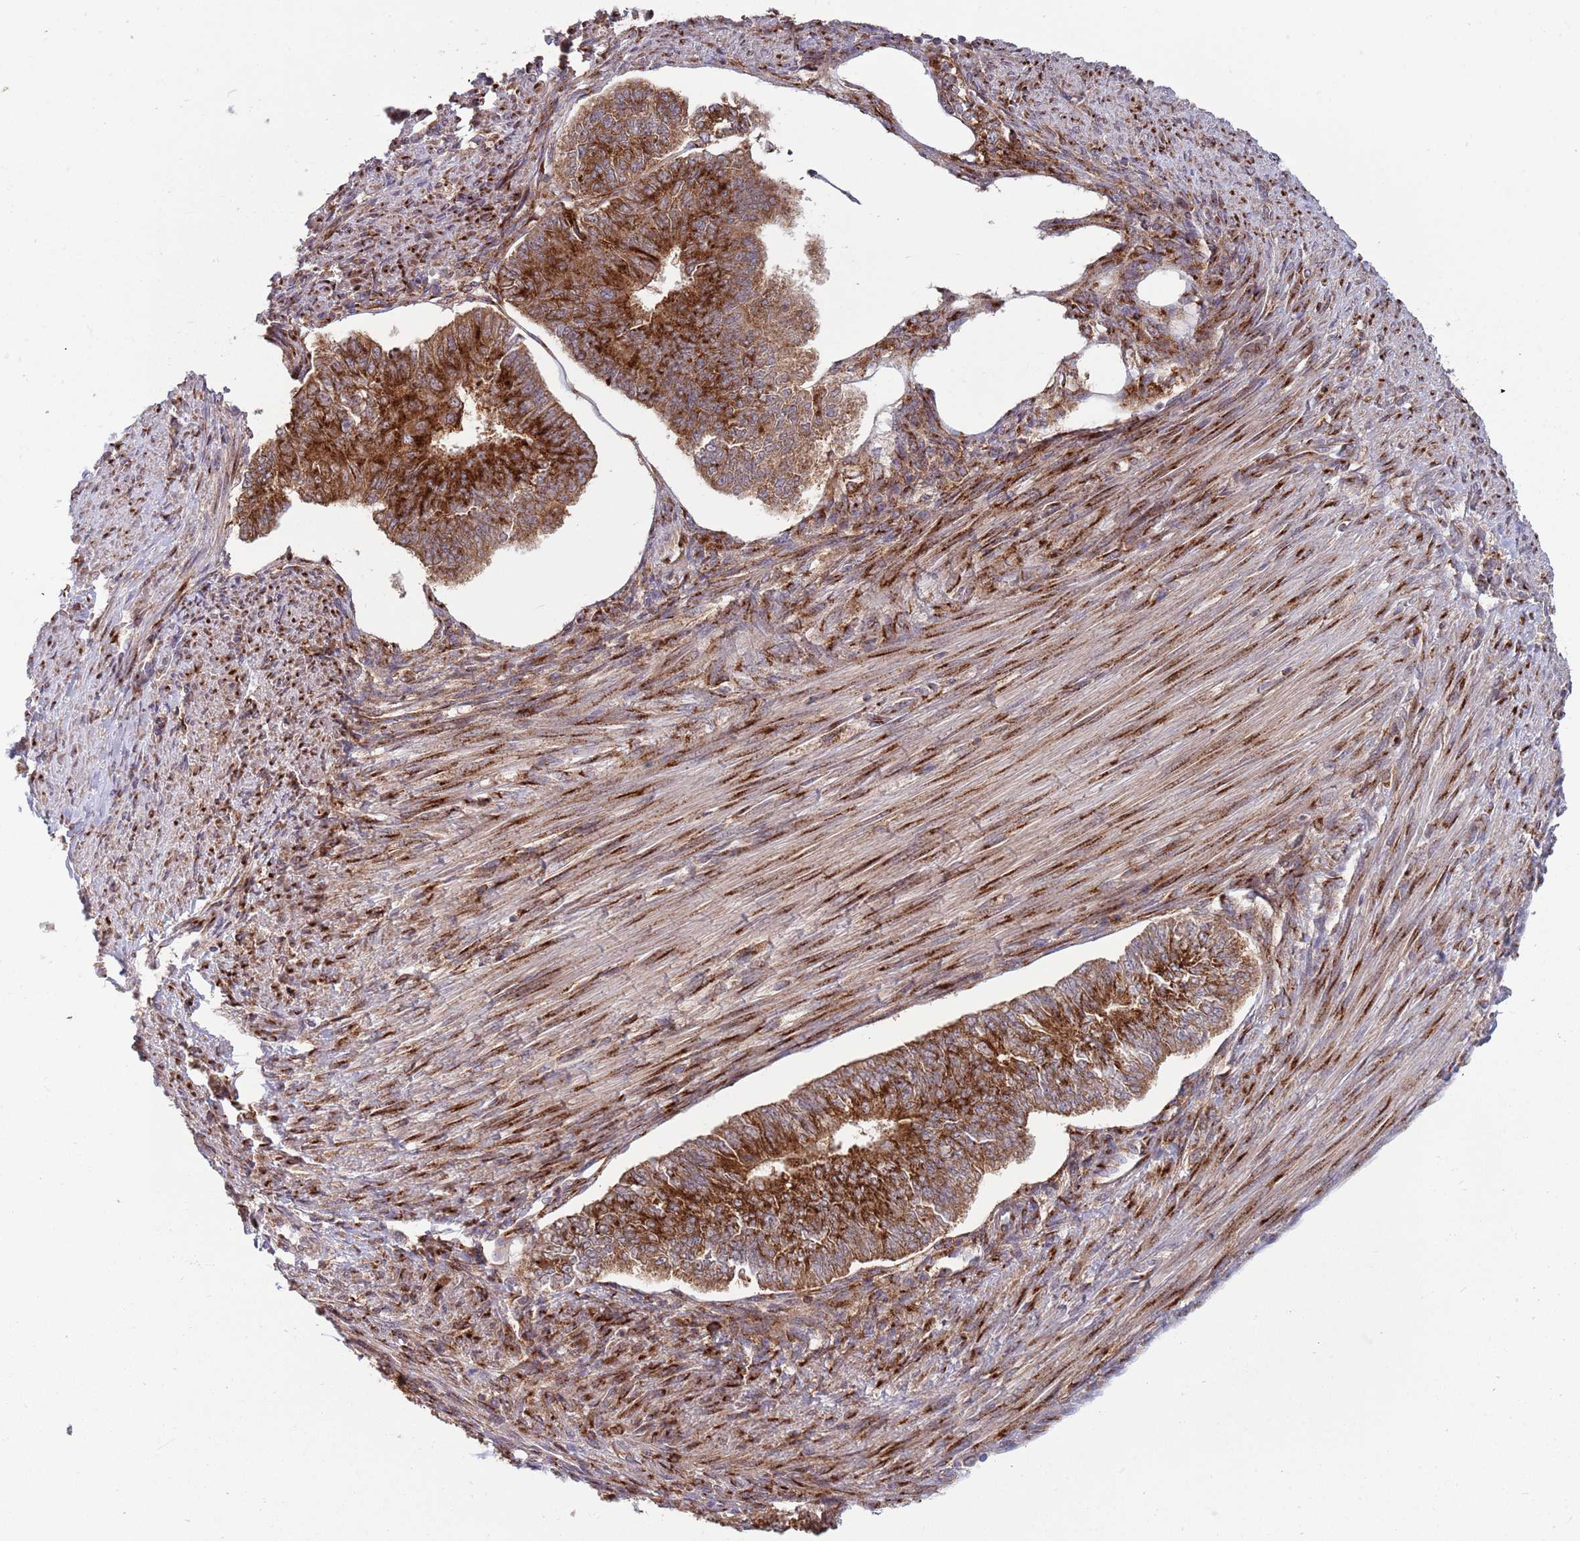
{"staining": {"intensity": "strong", "quantity": ">75%", "location": "cytoplasmic/membranous"}, "tissue": "endometrial cancer", "cell_type": "Tumor cells", "image_type": "cancer", "snomed": [{"axis": "morphology", "description": "Adenocarcinoma, NOS"}, {"axis": "topography", "description": "Endometrium"}], "caption": "This is an image of IHC staining of endometrial cancer, which shows strong expression in the cytoplasmic/membranous of tumor cells.", "gene": "BTBD7", "patient": {"sex": "female", "age": 32}}